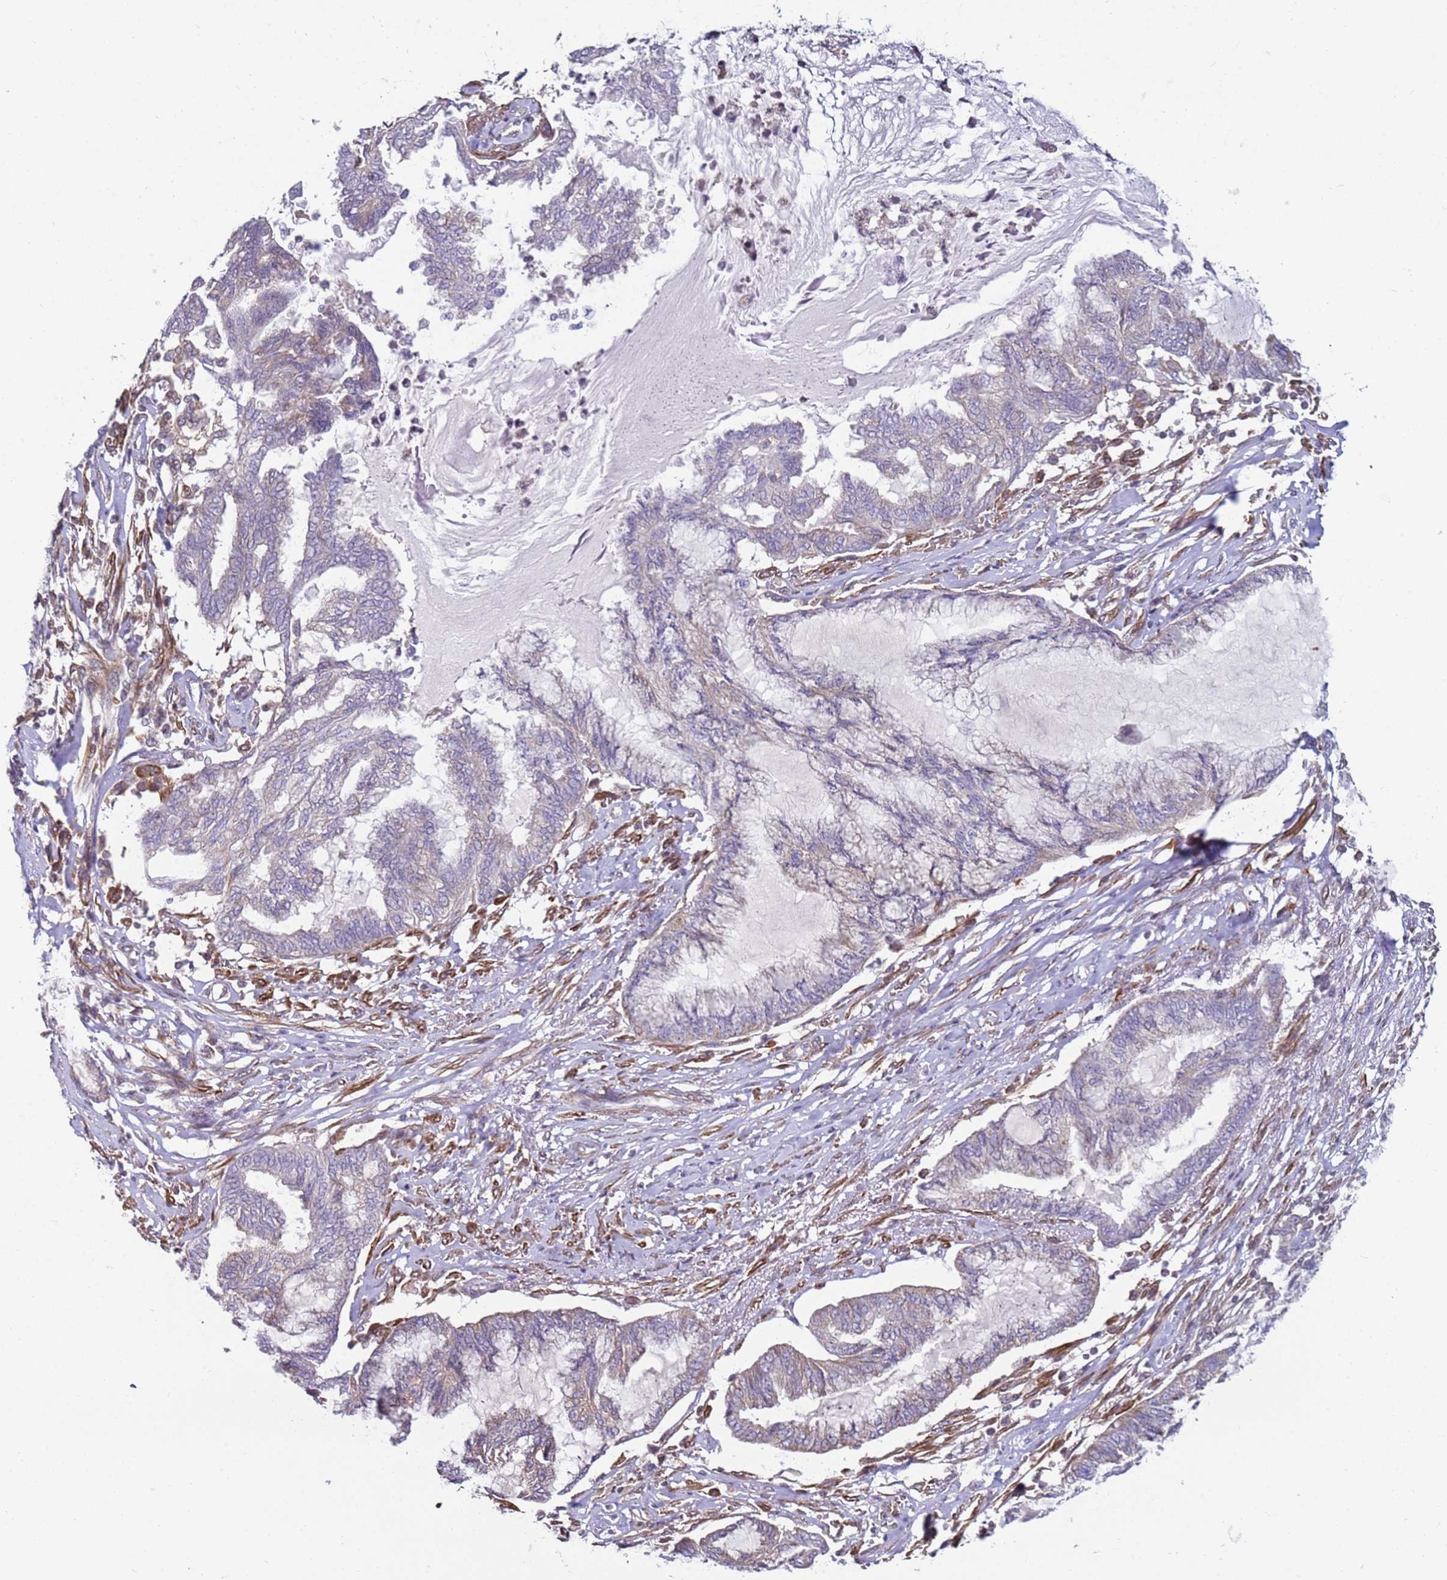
{"staining": {"intensity": "weak", "quantity": "<25%", "location": "cytoplasmic/membranous"}, "tissue": "endometrial cancer", "cell_type": "Tumor cells", "image_type": "cancer", "snomed": [{"axis": "morphology", "description": "Adenocarcinoma, NOS"}, {"axis": "topography", "description": "Endometrium"}], "caption": "Tumor cells show no significant positivity in endometrial cancer. (Brightfield microscopy of DAB IHC at high magnification).", "gene": "SNAPC4", "patient": {"sex": "female", "age": 86}}